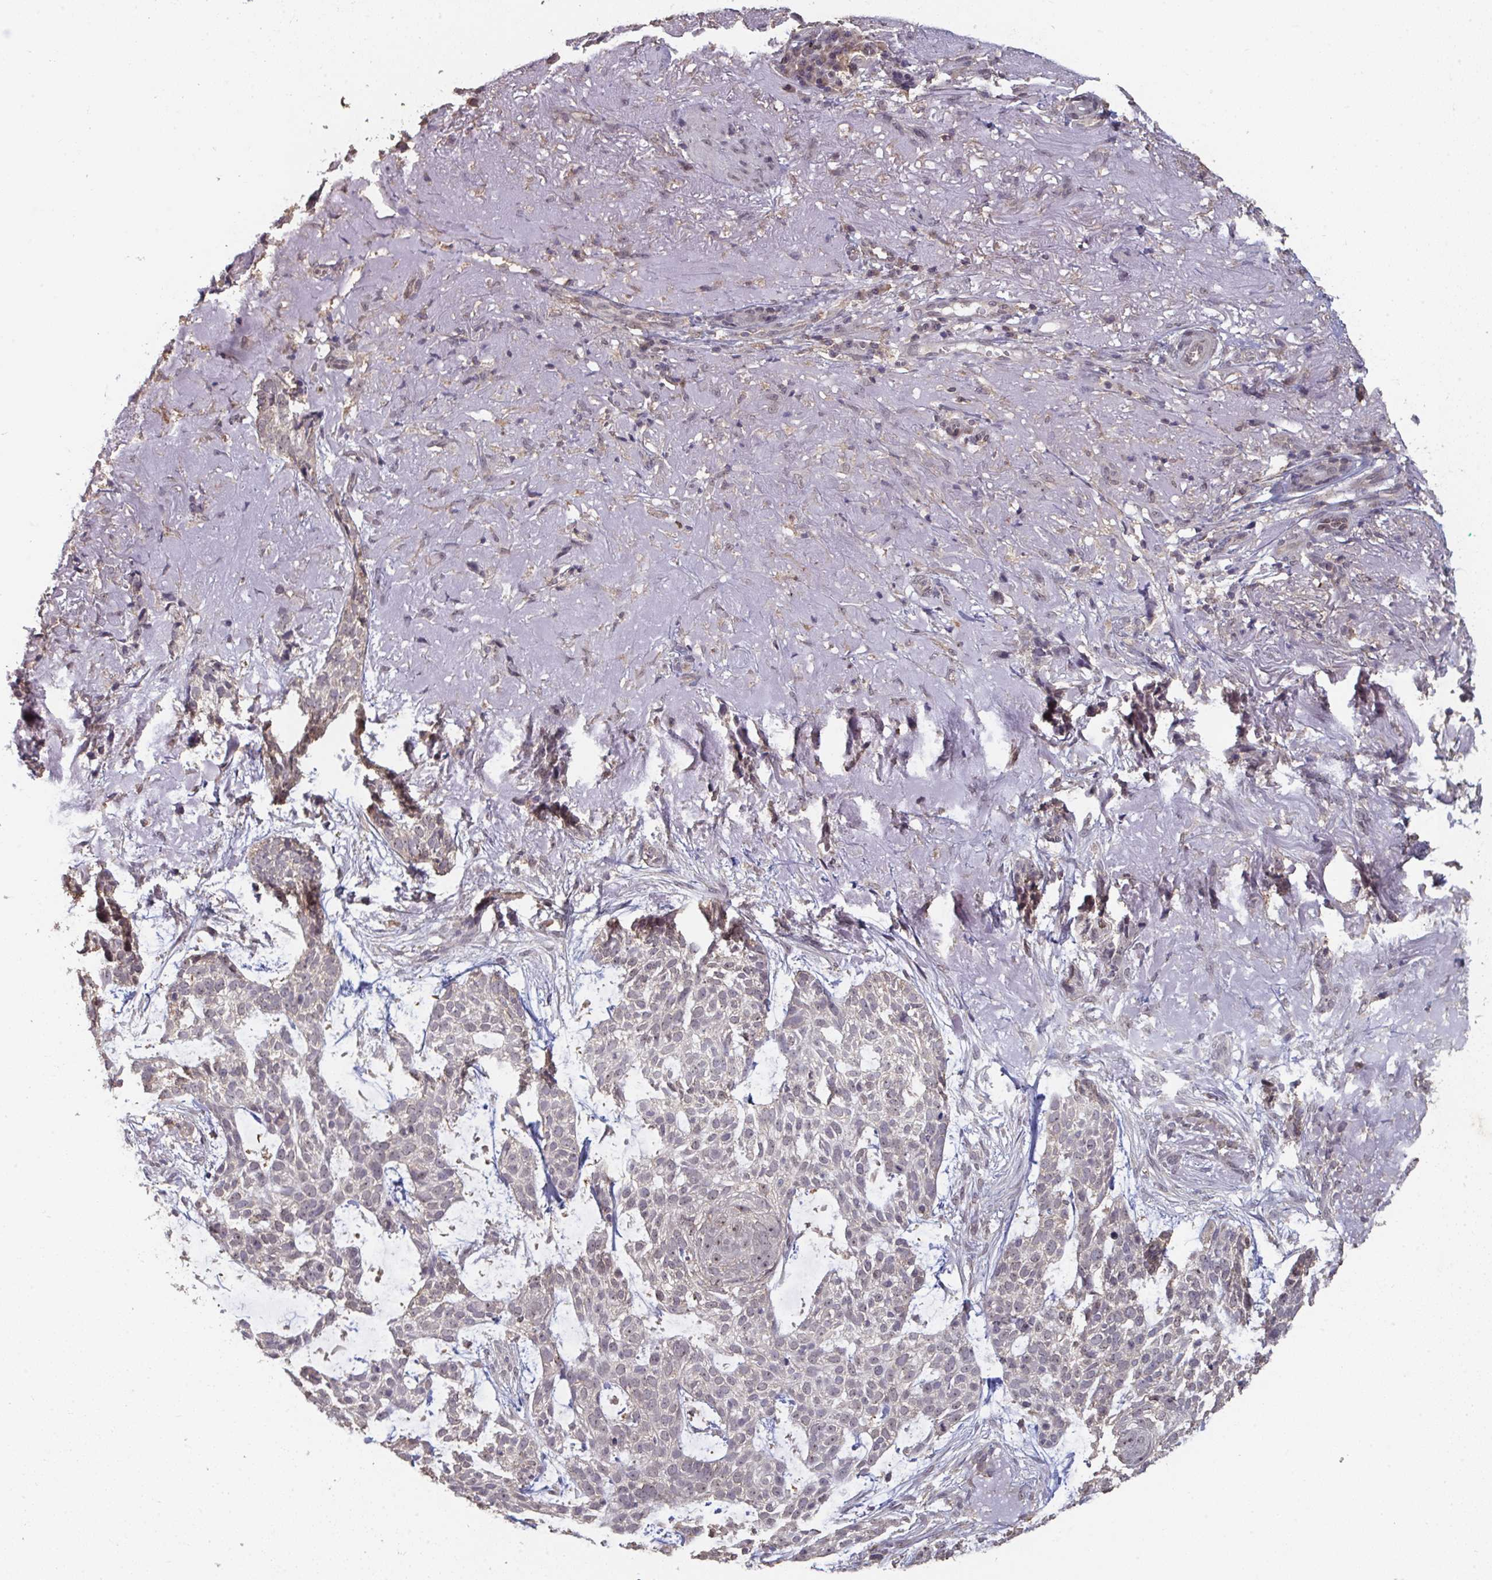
{"staining": {"intensity": "weak", "quantity": ">75%", "location": "cytoplasmic/membranous"}, "tissue": "skin cancer", "cell_type": "Tumor cells", "image_type": "cancer", "snomed": [{"axis": "morphology", "description": "Basal cell carcinoma"}, {"axis": "topography", "description": "Skin"}, {"axis": "topography", "description": "Skin of face"}], "caption": "A photomicrograph showing weak cytoplasmic/membranous positivity in about >75% of tumor cells in skin cancer, as visualized by brown immunohistochemical staining.", "gene": "LIX1", "patient": {"sex": "female", "age": 80}}